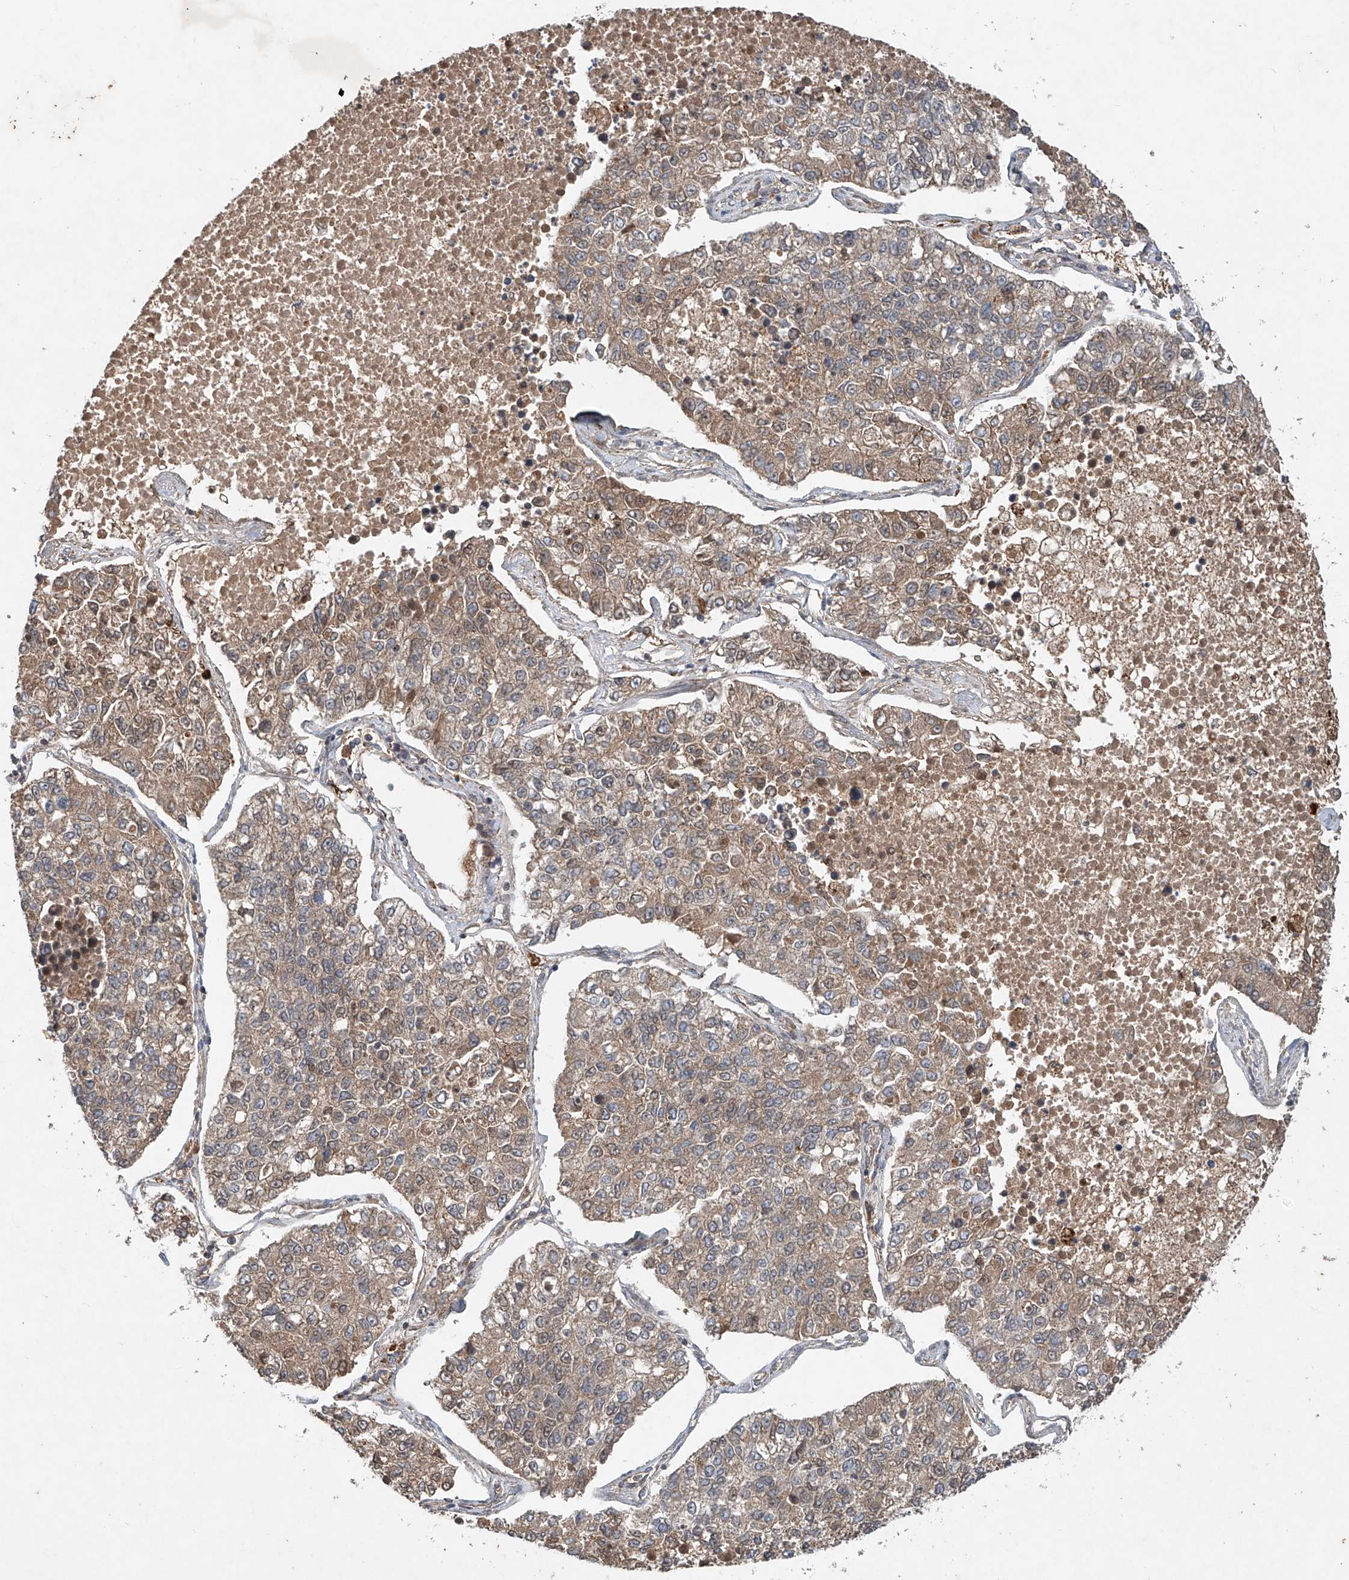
{"staining": {"intensity": "weak", "quantity": "25%-75%", "location": "cytoplasmic/membranous"}, "tissue": "lung cancer", "cell_type": "Tumor cells", "image_type": "cancer", "snomed": [{"axis": "morphology", "description": "Adenocarcinoma, NOS"}, {"axis": "topography", "description": "Lung"}], "caption": "Protein expression by IHC exhibits weak cytoplasmic/membranous staining in about 25%-75% of tumor cells in lung cancer (adenocarcinoma). The protein of interest is stained brown, and the nuclei are stained in blue (DAB IHC with brightfield microscopy, high magnification).", "gene": "IER5", "patient": {"sex": "male", "age": 49}}